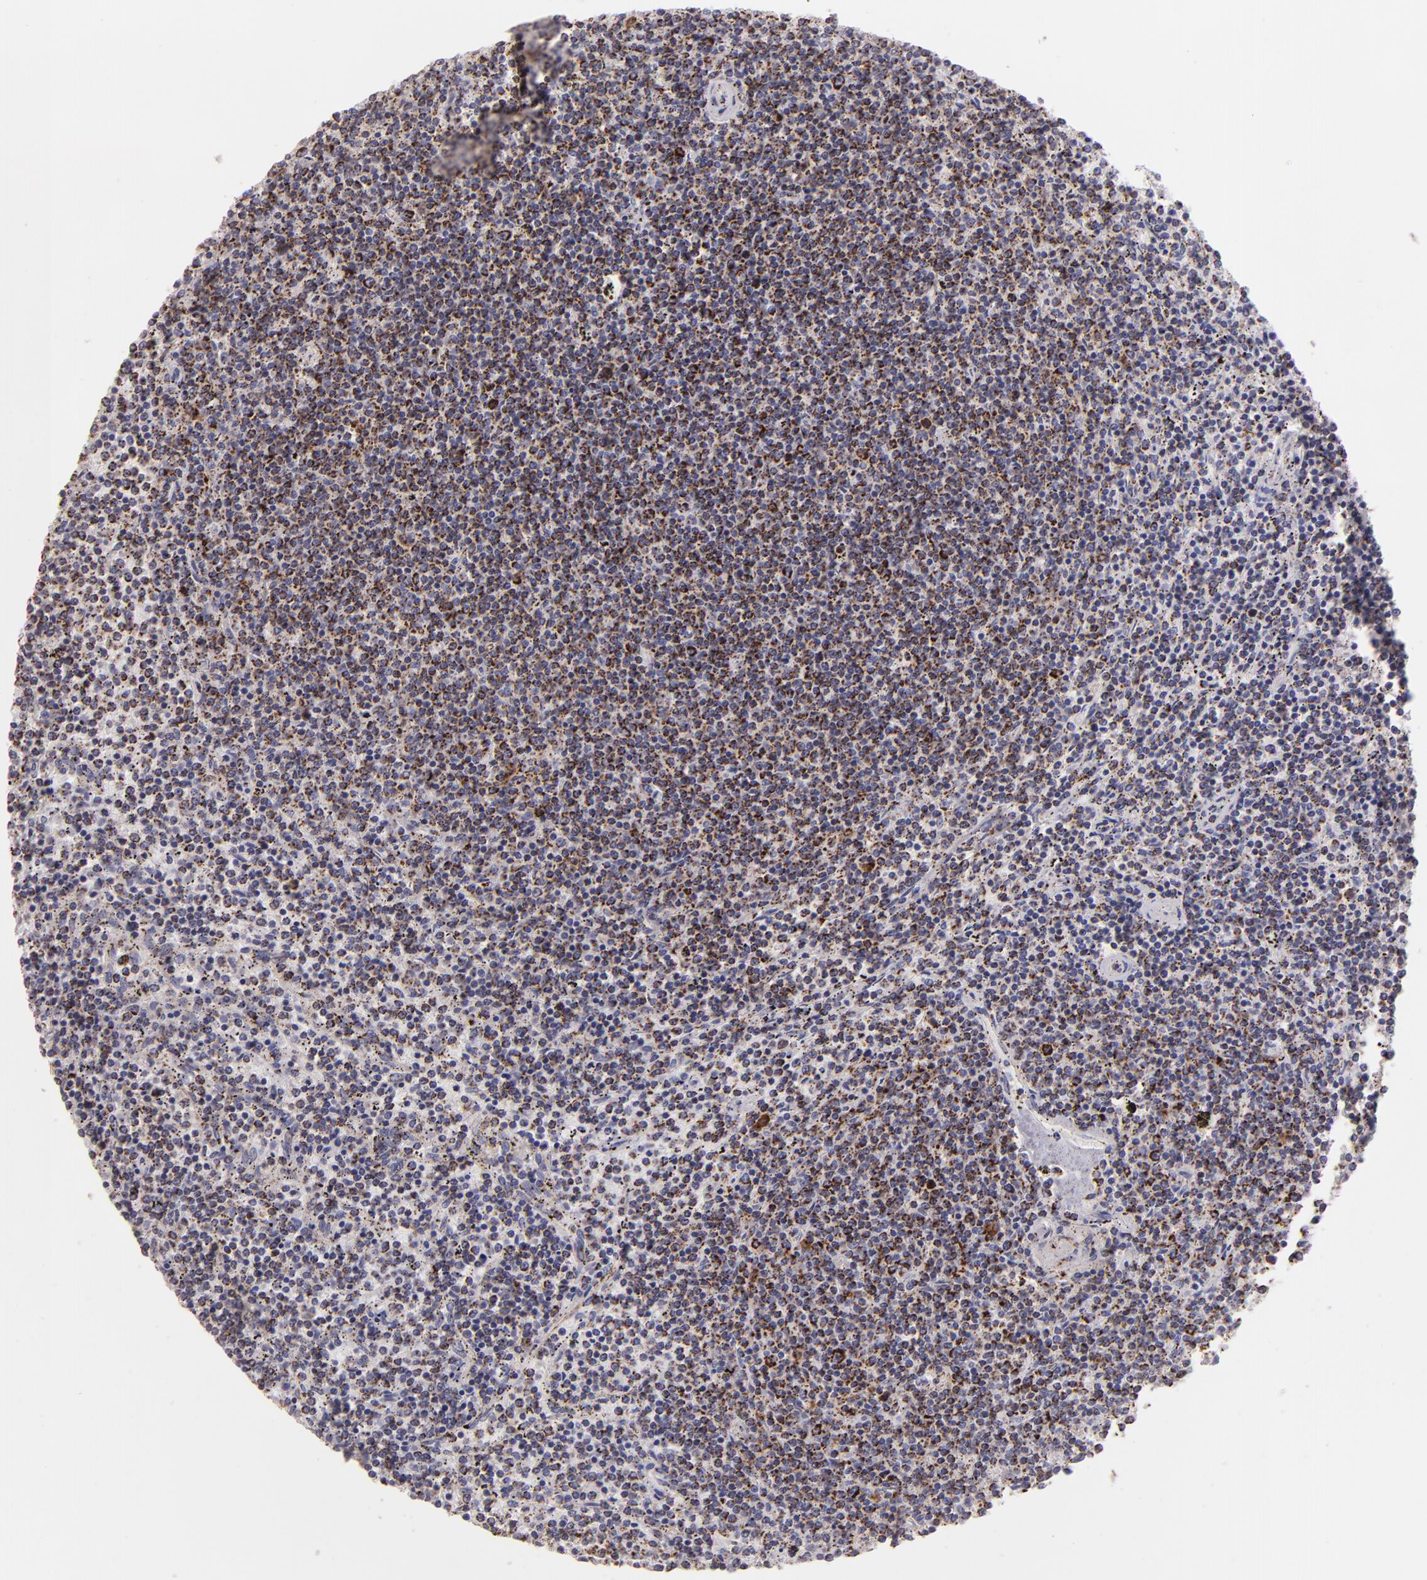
{"staining": {"intensity": "moderate", "quantity": ">75%", "location": "cytoplasmic/membranous"}, "tissue": "lymphoma", "cell_type": "Tumor cells", "image_type": "cancer", "snomed": [{"axis": "morphology", "description": "Malignant lymphoma, non-Hodgkin's type, Low grade"}, {"axis": "topography", "description": "Spleen"}], "caption": "Brown immunohistochemical staining in human malignant lymphoma, non-Hodgkin's type (low-grade) displays moderate cytoplasmic/membranous expression in approximately >75% of tumor cells. (IHC, brightfield microscopy, high magnification).", "gene": "HSPD1", "patient": {"sex": "female", "age": 50}}